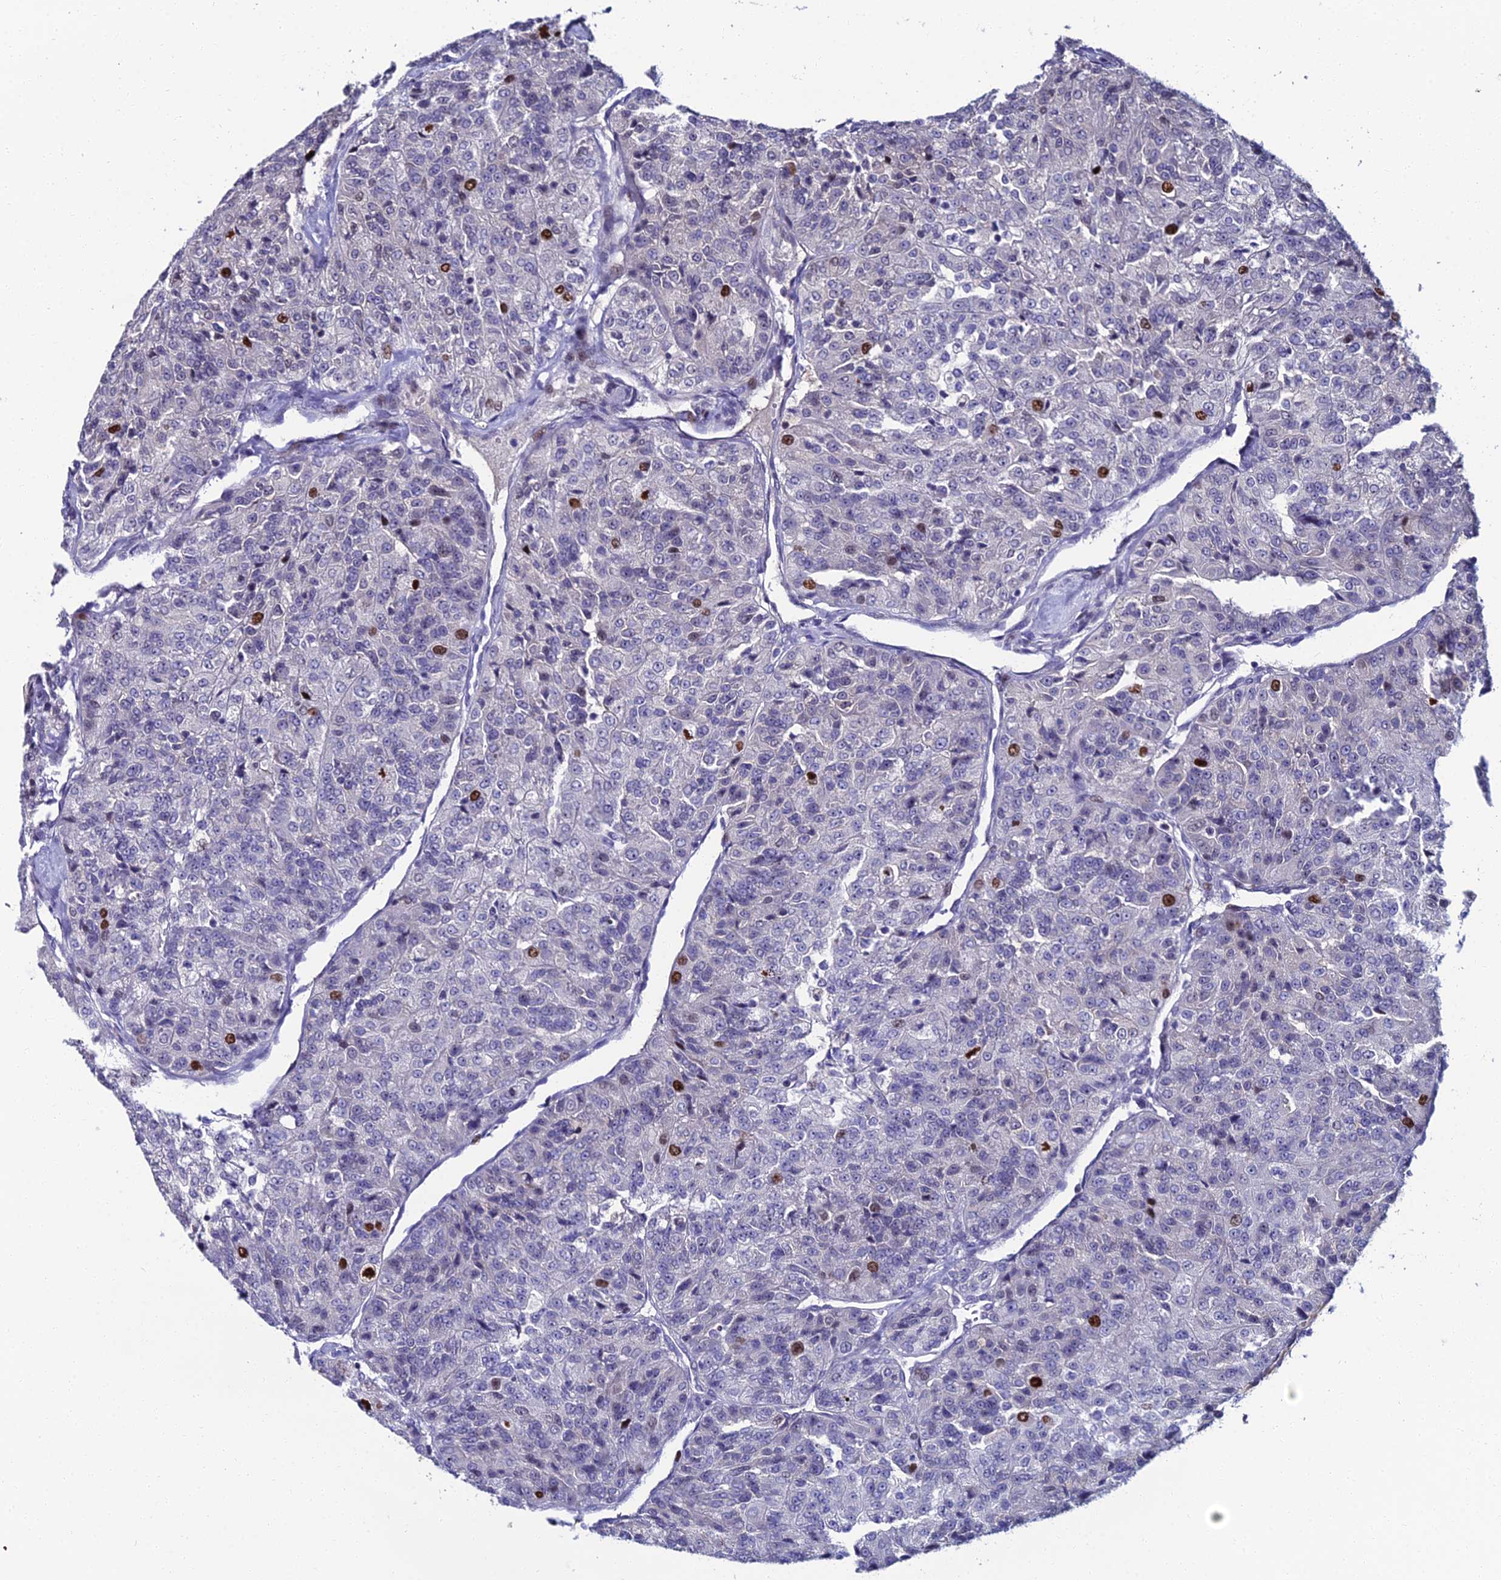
{"staining": {"intensity": "strong", "quantity": "<25%", "location": "nuclear"}, "tissue": "renal cancer", "cell_type": "Tumor cells", "image_type": "cancer", "snomed": [{"axis": "morphology", "description": "Adenocarcinoma, NOS"}, {"axis": "topography", "description": "Kidney"}], "caption": "Immunohistochemical staining of human adenocarcinoma (renal) exhibits medium levels of strong nuclear protein expression in about <25% of tumor cells. The protein of interest is stained brown, and the nuclei are stained in blue (DAB IHC with brightfield microscopy, high magnification).", "gene": "TAF9B", "patient": {"sex": "female", "age": 63}}